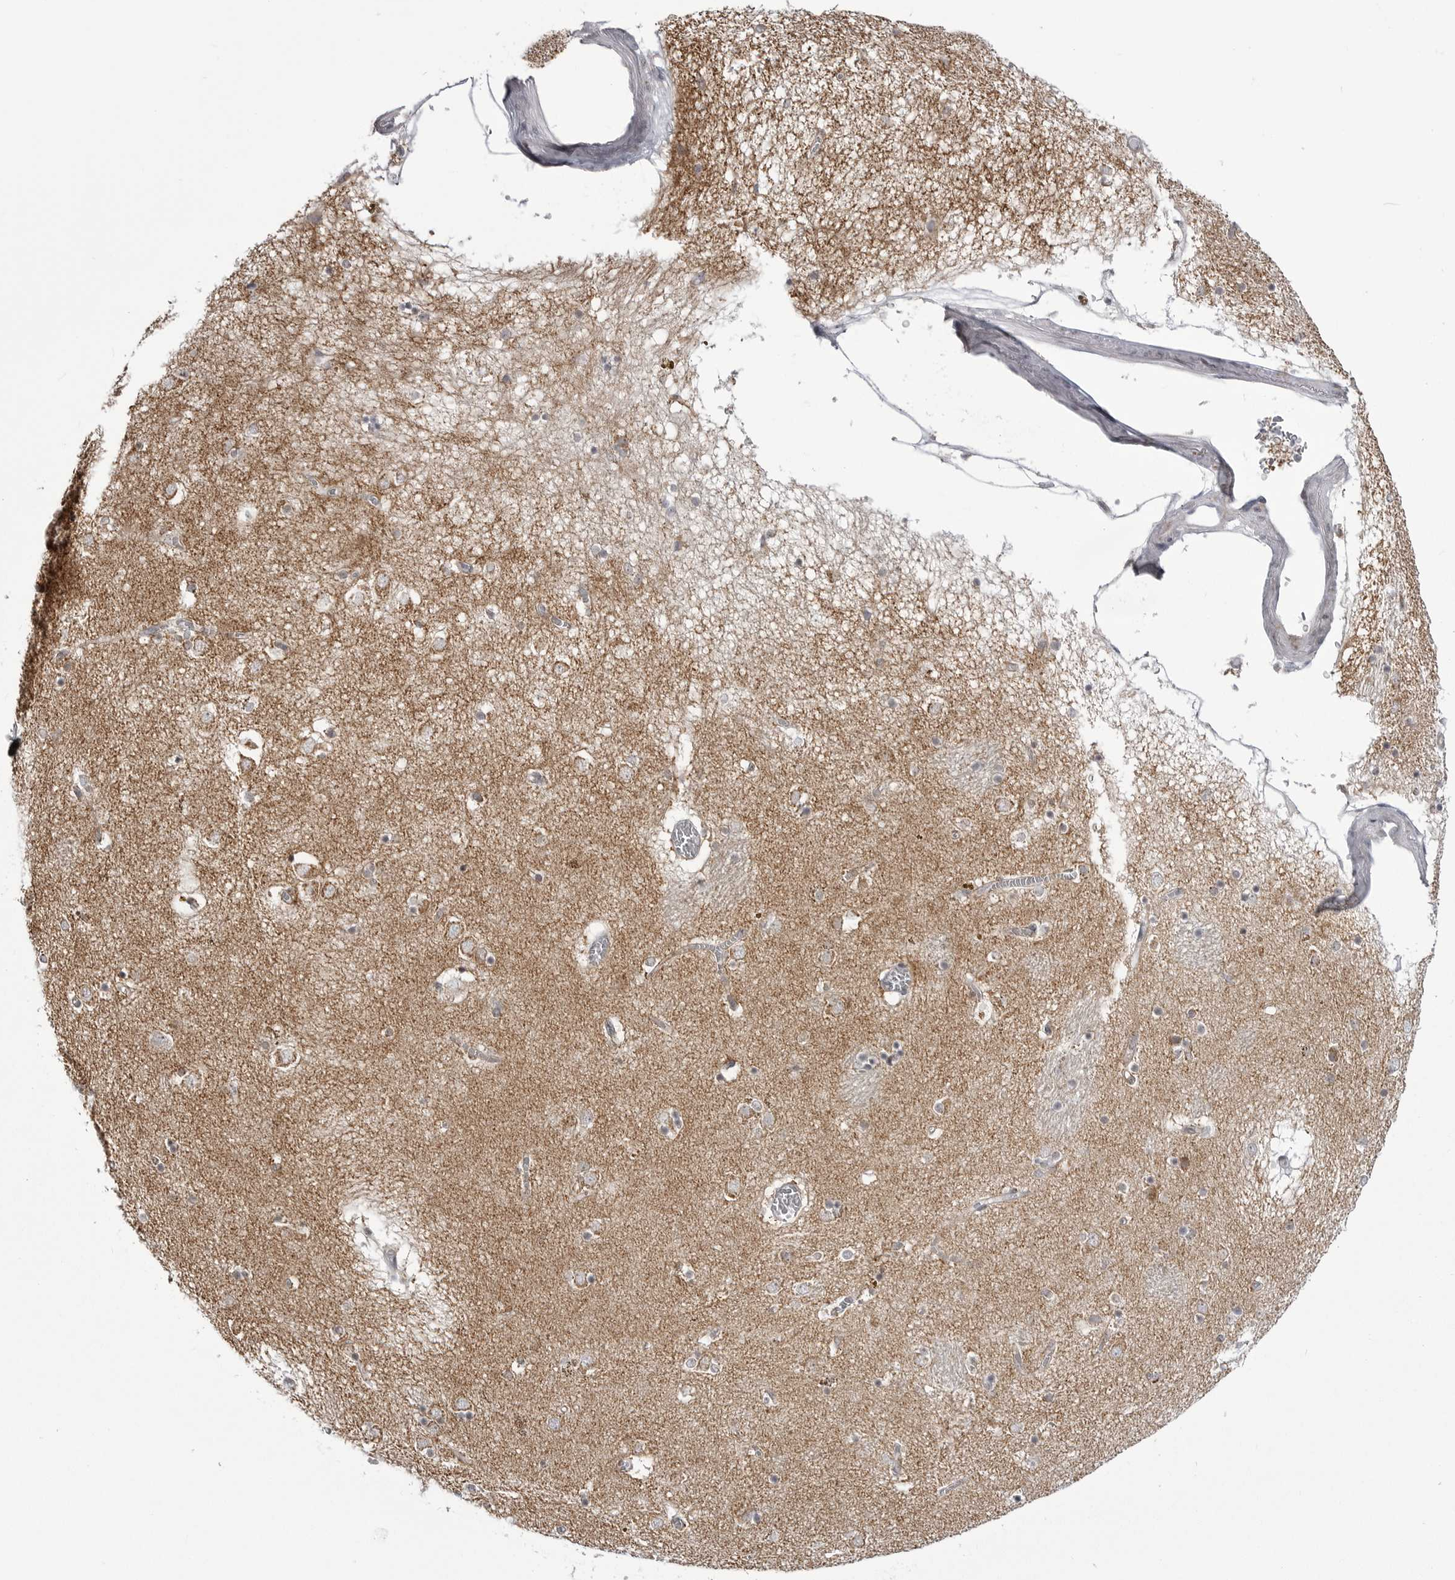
{"staining": {"intensity": "weak", "quantity": "<25%", "location": "cytoplasmic/membranous"}, "tissue": "caudate", "cell_type": "Glial cells", "image_type": "normal", "snomed": [{"axis": "morphology", "description": "Normal tissue, NOS"}, {"axis": "topography", "description": "Lateral ventricle wall"}], "caption": "DAB immunohistochemical staining of benign caudate demonstrates no significant expression in glial cells.", "gene": "FH", "patient": {"sex": "male", "age": 70}}